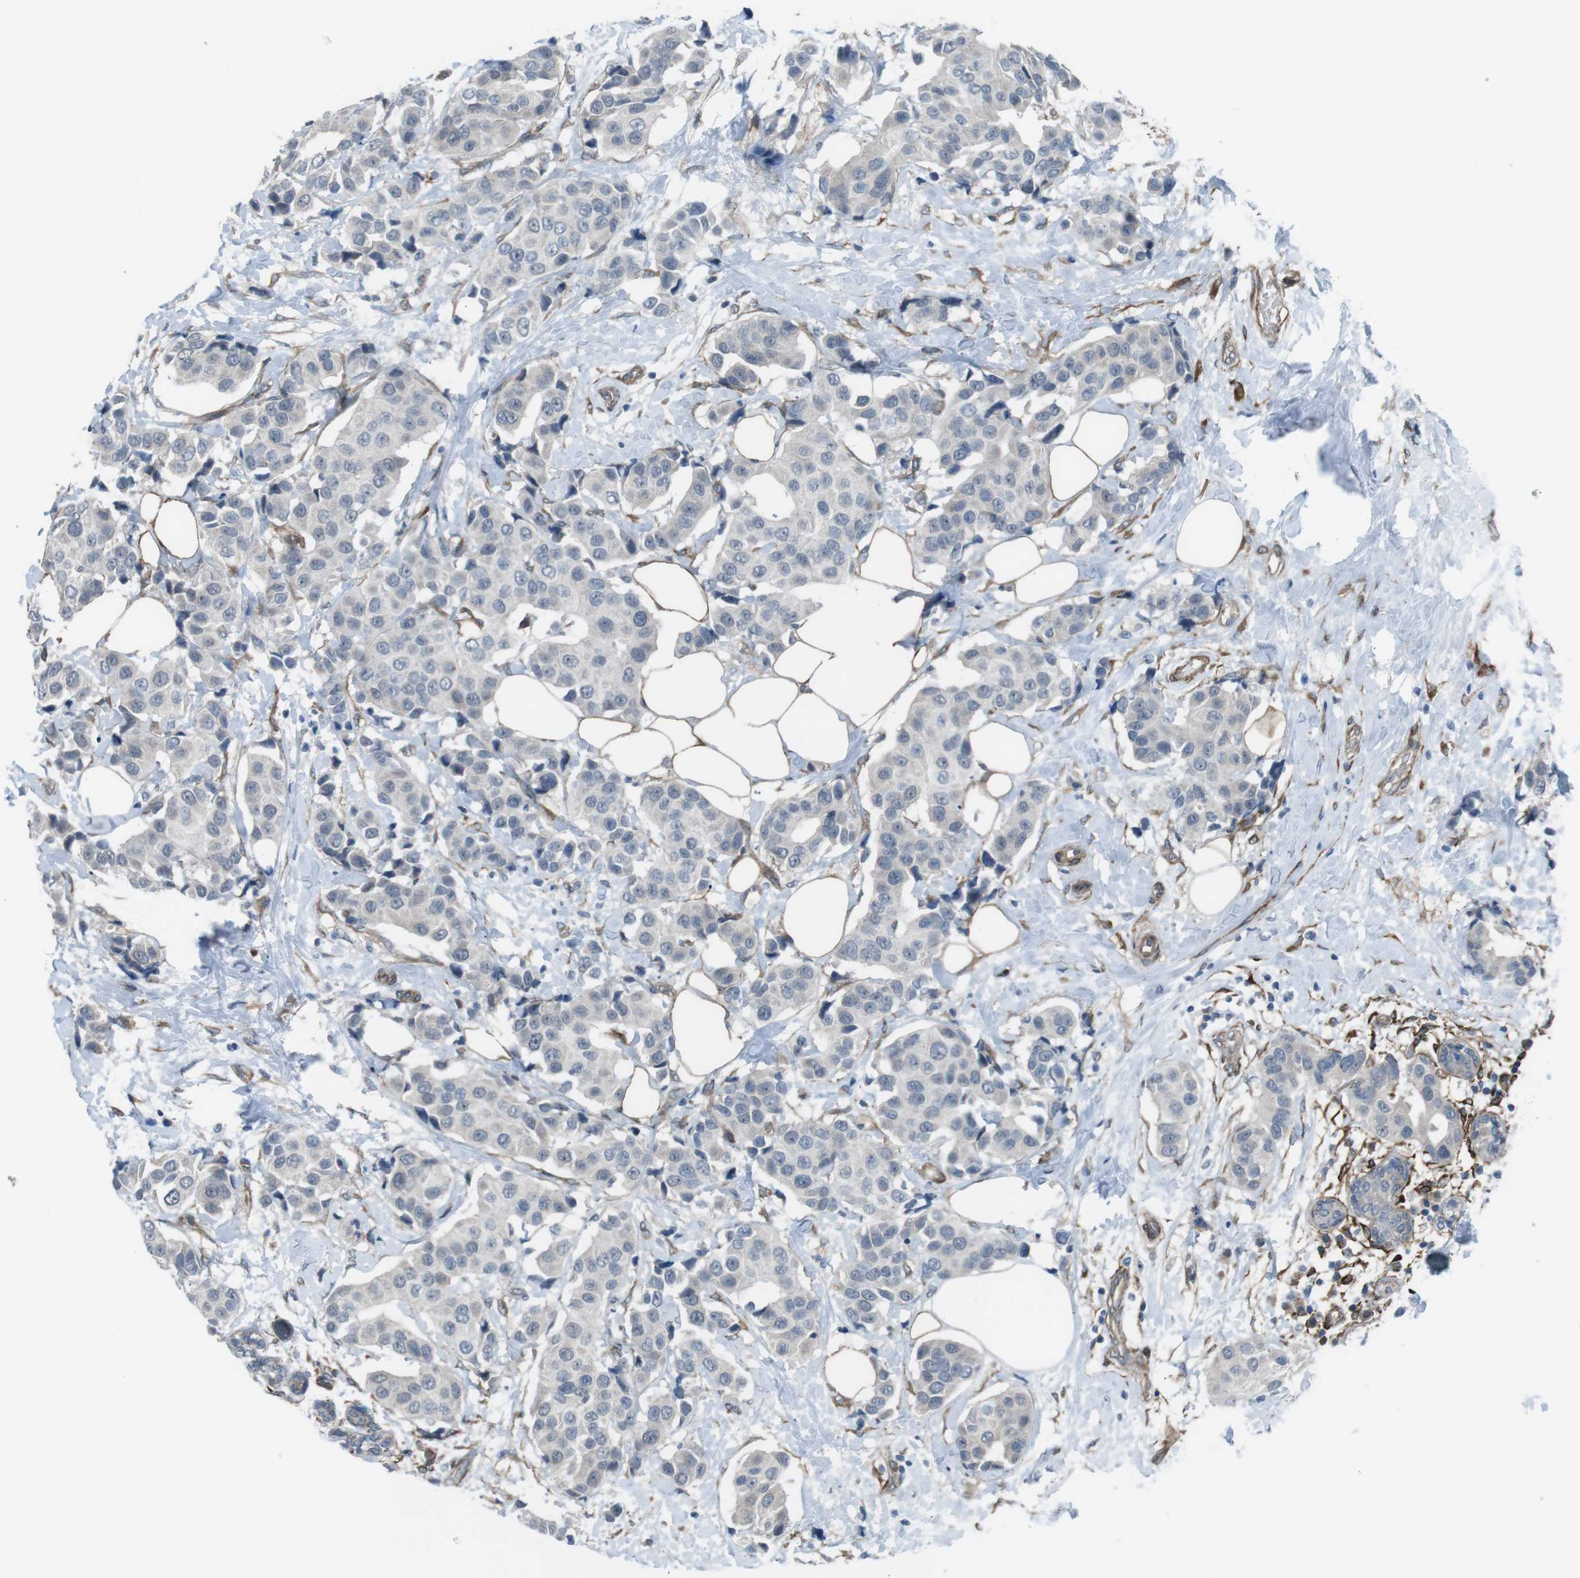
{"staining": {"intensity": "negative", "quantity": "none", "location": "none"}, "tissue": "breast cancer", "cell_type": "Tumor cells", "image_type": "cancer", "snomed": [{"axis": "morphology", "description": "Normal tissue, NOS"}, {"axis": "morphology", "description": "Duct carcinoma"}, {"axis": "topography", "description": "Breast"}], "caption": "Immunohistochemistry (IHC) of infiltrating ductal carcinoma (breast) reveals no positivity in tumor cells.", "gene": "ANK2", "patient": {"sex": "female", "age": 39}}